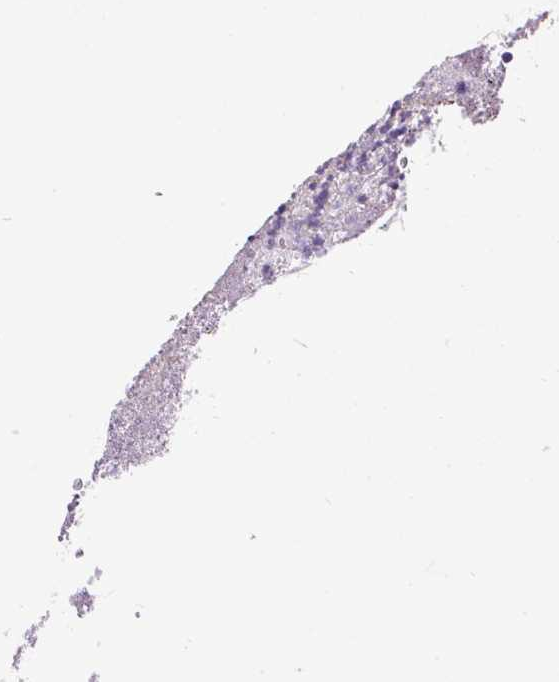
{"staining": {"intensity": "negative", "quantity": "none", "location": "none"}, "tissue": "colorectal cancer", "cell_type": "Tumor cells", "image_type": "cancer", "snomed": [{"axis": "morphology", "description": "Adenocarcinoma, NOS"}, {"axis": "topography", "description": "Colon"}], "caption": "An IHC image of colorectal cancer is shown. There is no staining in tumor cells of colorectal cancer.", "gene": "GBX1", "patient": {"sex": "female", "age": 75}}